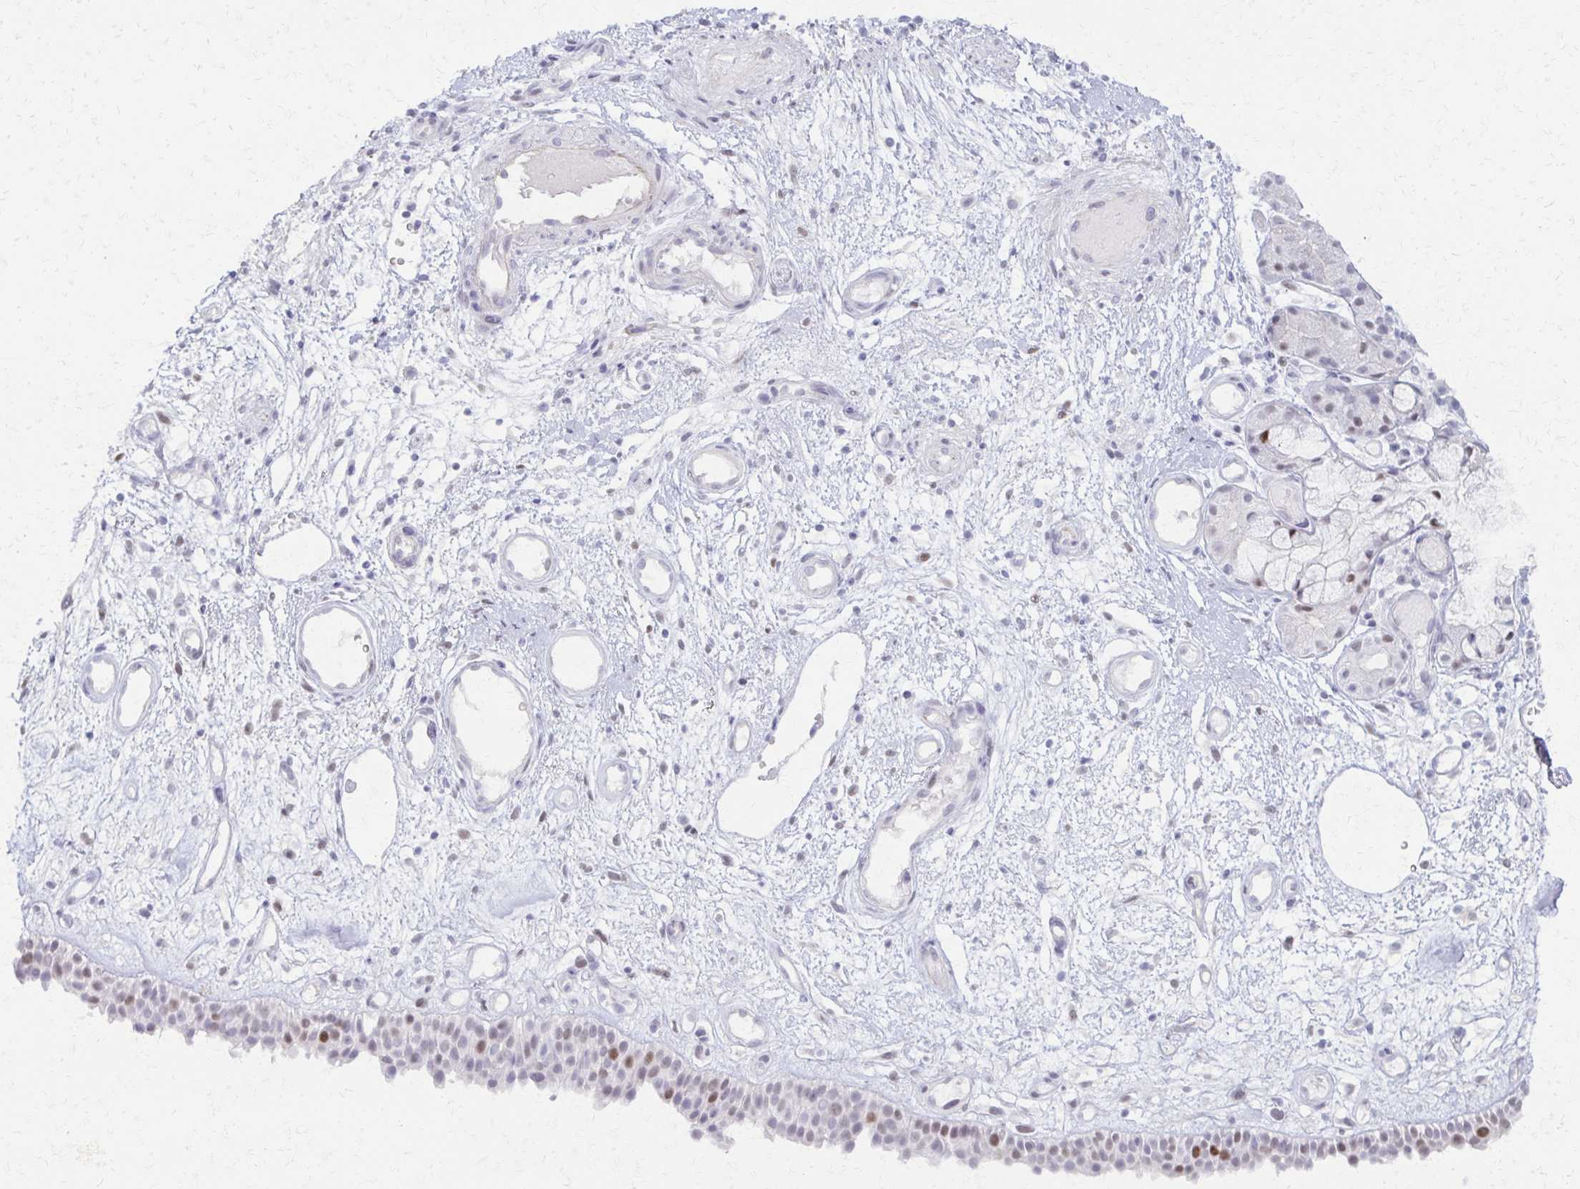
{"staining": {"intensity": "weak", "quantity": "25%-75%", "location": "nuclear"}, "tissue": "nasopharynx", "cell_type": "Respiratory epithelial cells", "image_type": "normal", "snomed": [{"axis": "morphology", "description": "Normal tissue, NOS"}, {"axis": "morphology", "description": "Inflammation, NOS"}, {"axis": "topography", "description": "Nasopharynx"}], "caption": "Immunohistochemical staining of benign human nasopharynx exhibits low levels of weak nuclear positivity in approximately 25%-75% of respiratory epithelial cells.", "gene": "MORC4", "patient": {"sex": "male", "age": 54}}